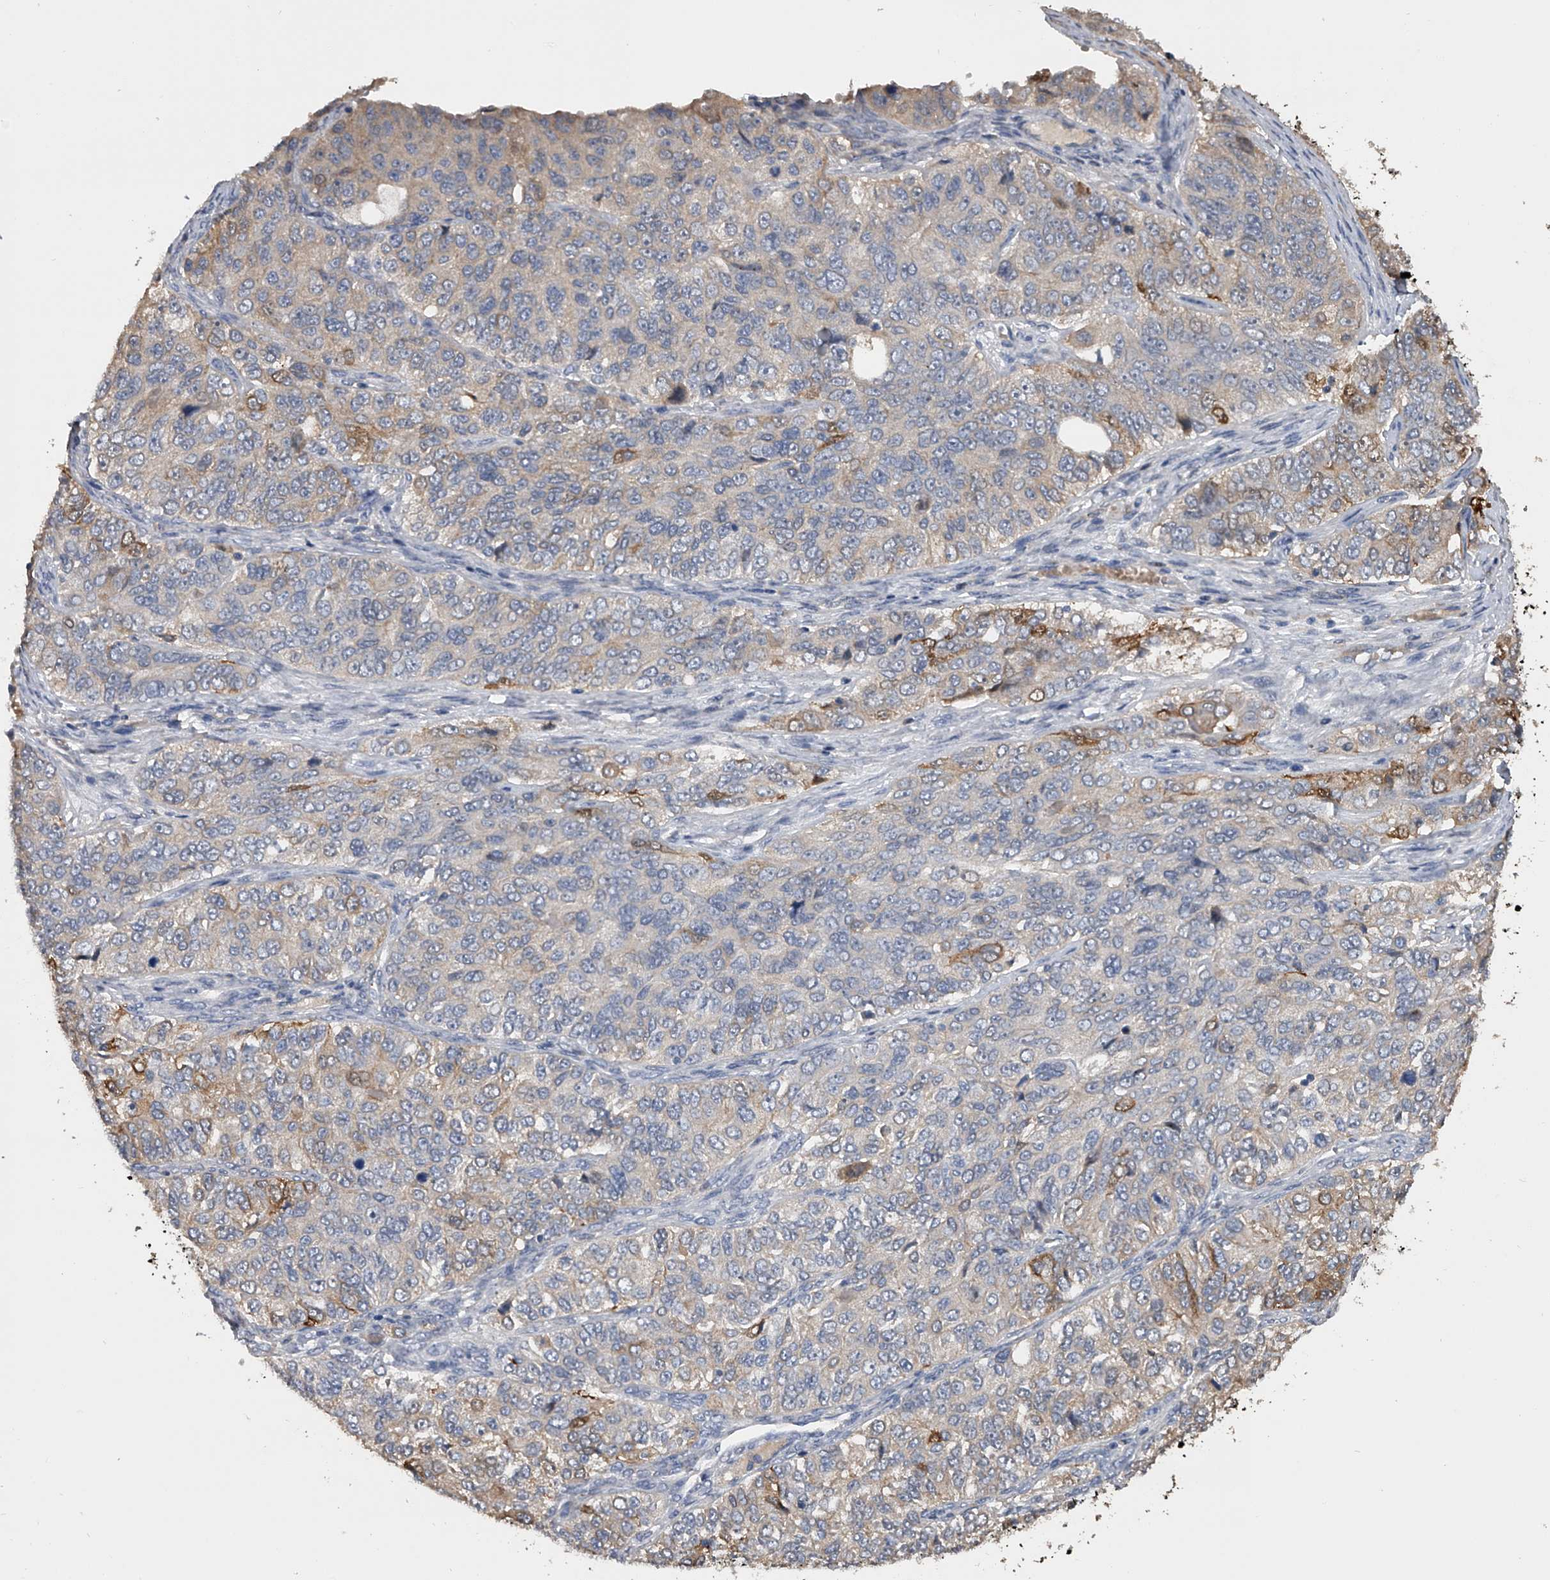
{"staining": {"intensity": "moderate", "quantity": "<25%", "location": "cytoplasmic/membranous"}, "tissue": "ovarian cancer", "cell_type": "Tumor cells", "image_type": "cancer", "snomed": [{"axis": "morphology", "description": "Carcinoma, endometroid"}, {"axis": "topography", "description": "Ovary"}], "caption": "A micrograph showing moderate cytoplasmic/membranous expression in approximately <25% of tumor cells in ovarian endometroid carcinoma, as visualized by brown immunohistochemical staining.", "gene": "DOCK9", "patient": {"sex": "female", "age": 51}}